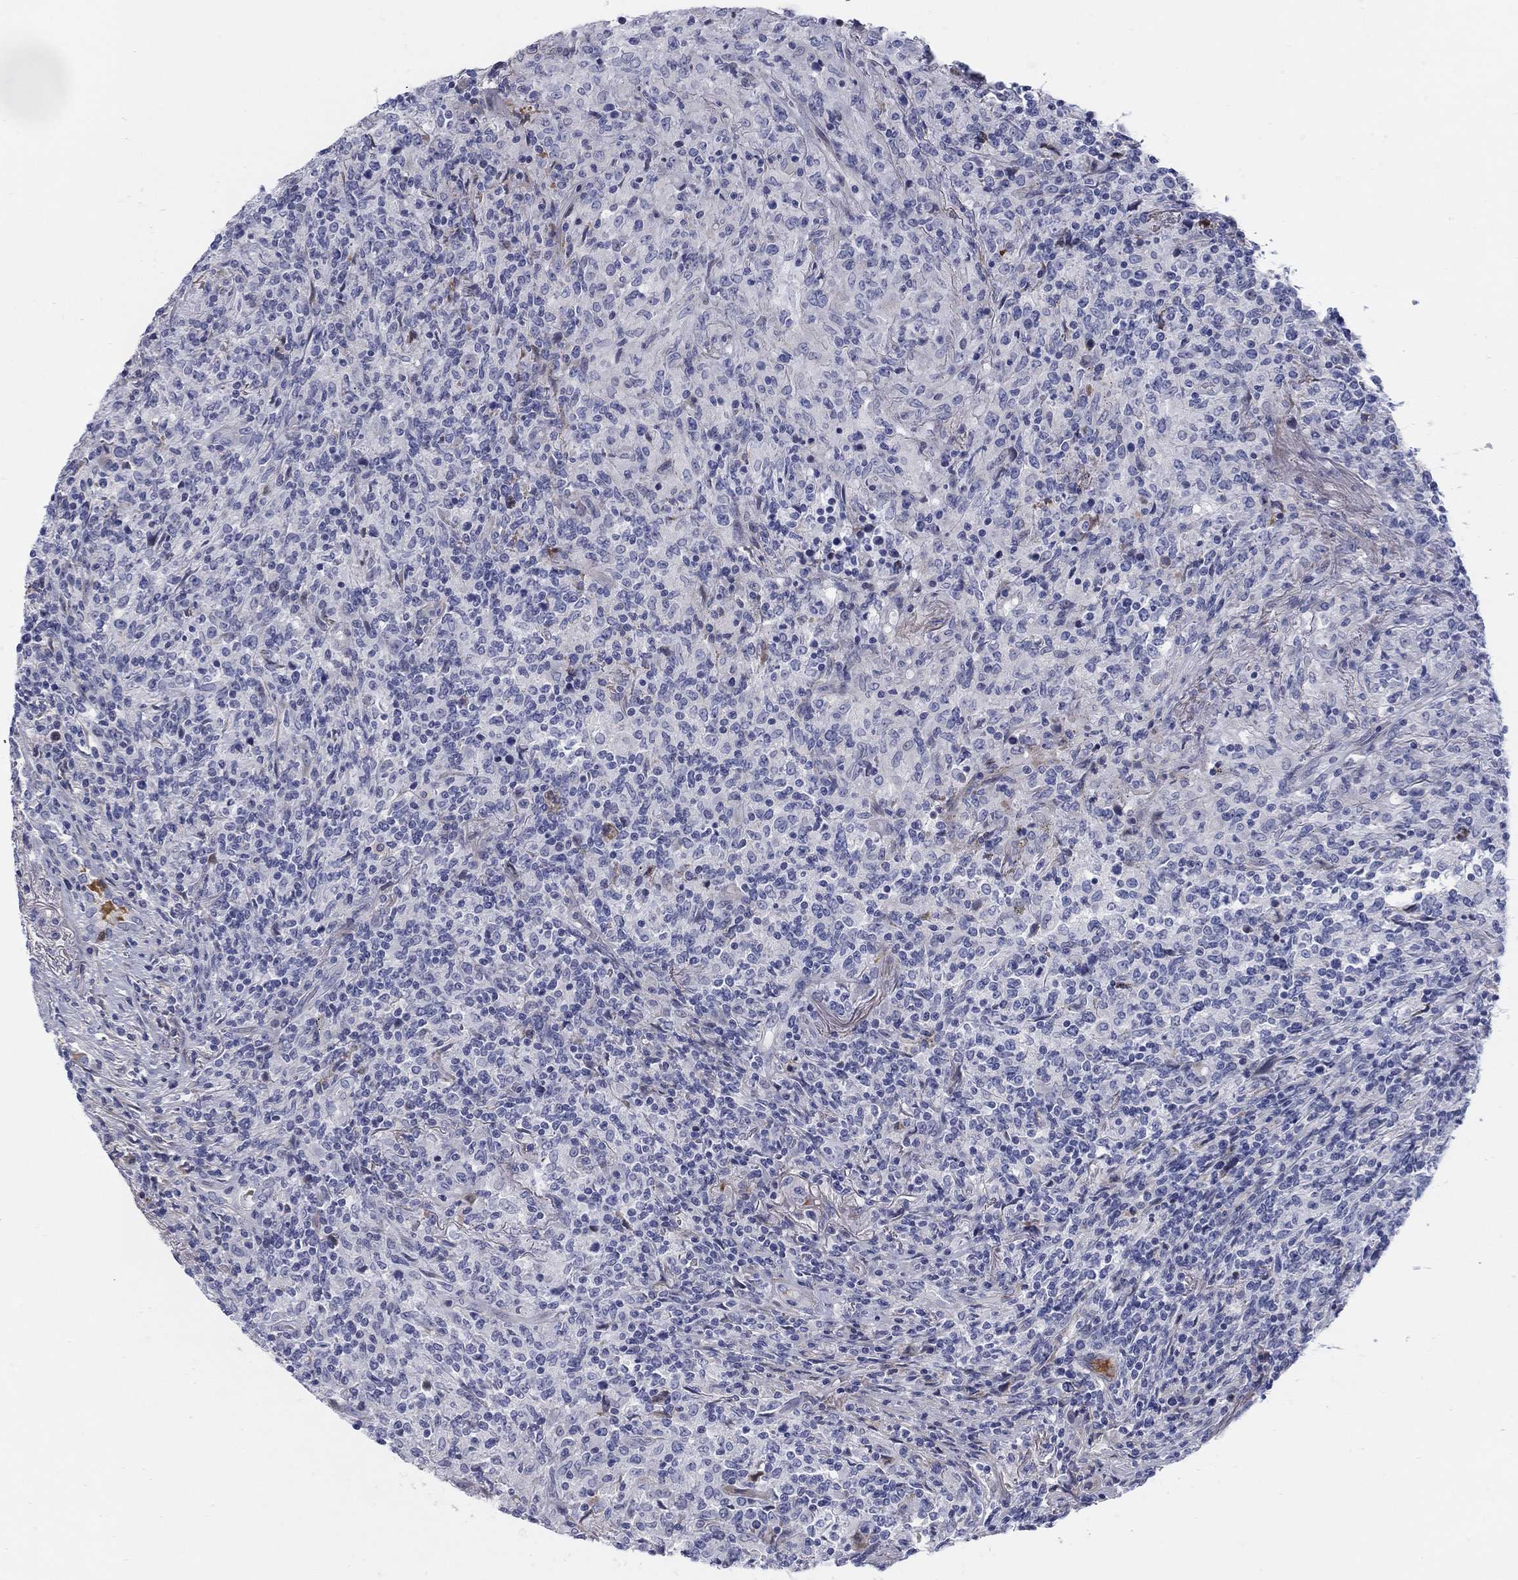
{"staining": {"intensity": "negative", "quantity": "none", "location": "none"}, "tissue": "lymphoma", "cell_type": "Tumor cells", "image_type": "cancer", "snomed": [{"axis": "morphology", "description": "Malignant lymphoma, non-Hodgkin's type, High grade"}, {"axis": "topography", "description": "Lung"}], "caption": "This photomicrograph is of malignant lymphoma, non-Hodgkin's type (high-grade) stained with immunohistochemistry (IHC) to label a protein in brown with the nuclei are counter-stained blue. There is no expression in tumor cells.", "gene": "HEATR4", "patient": {"sex": "male", "age": 79}}